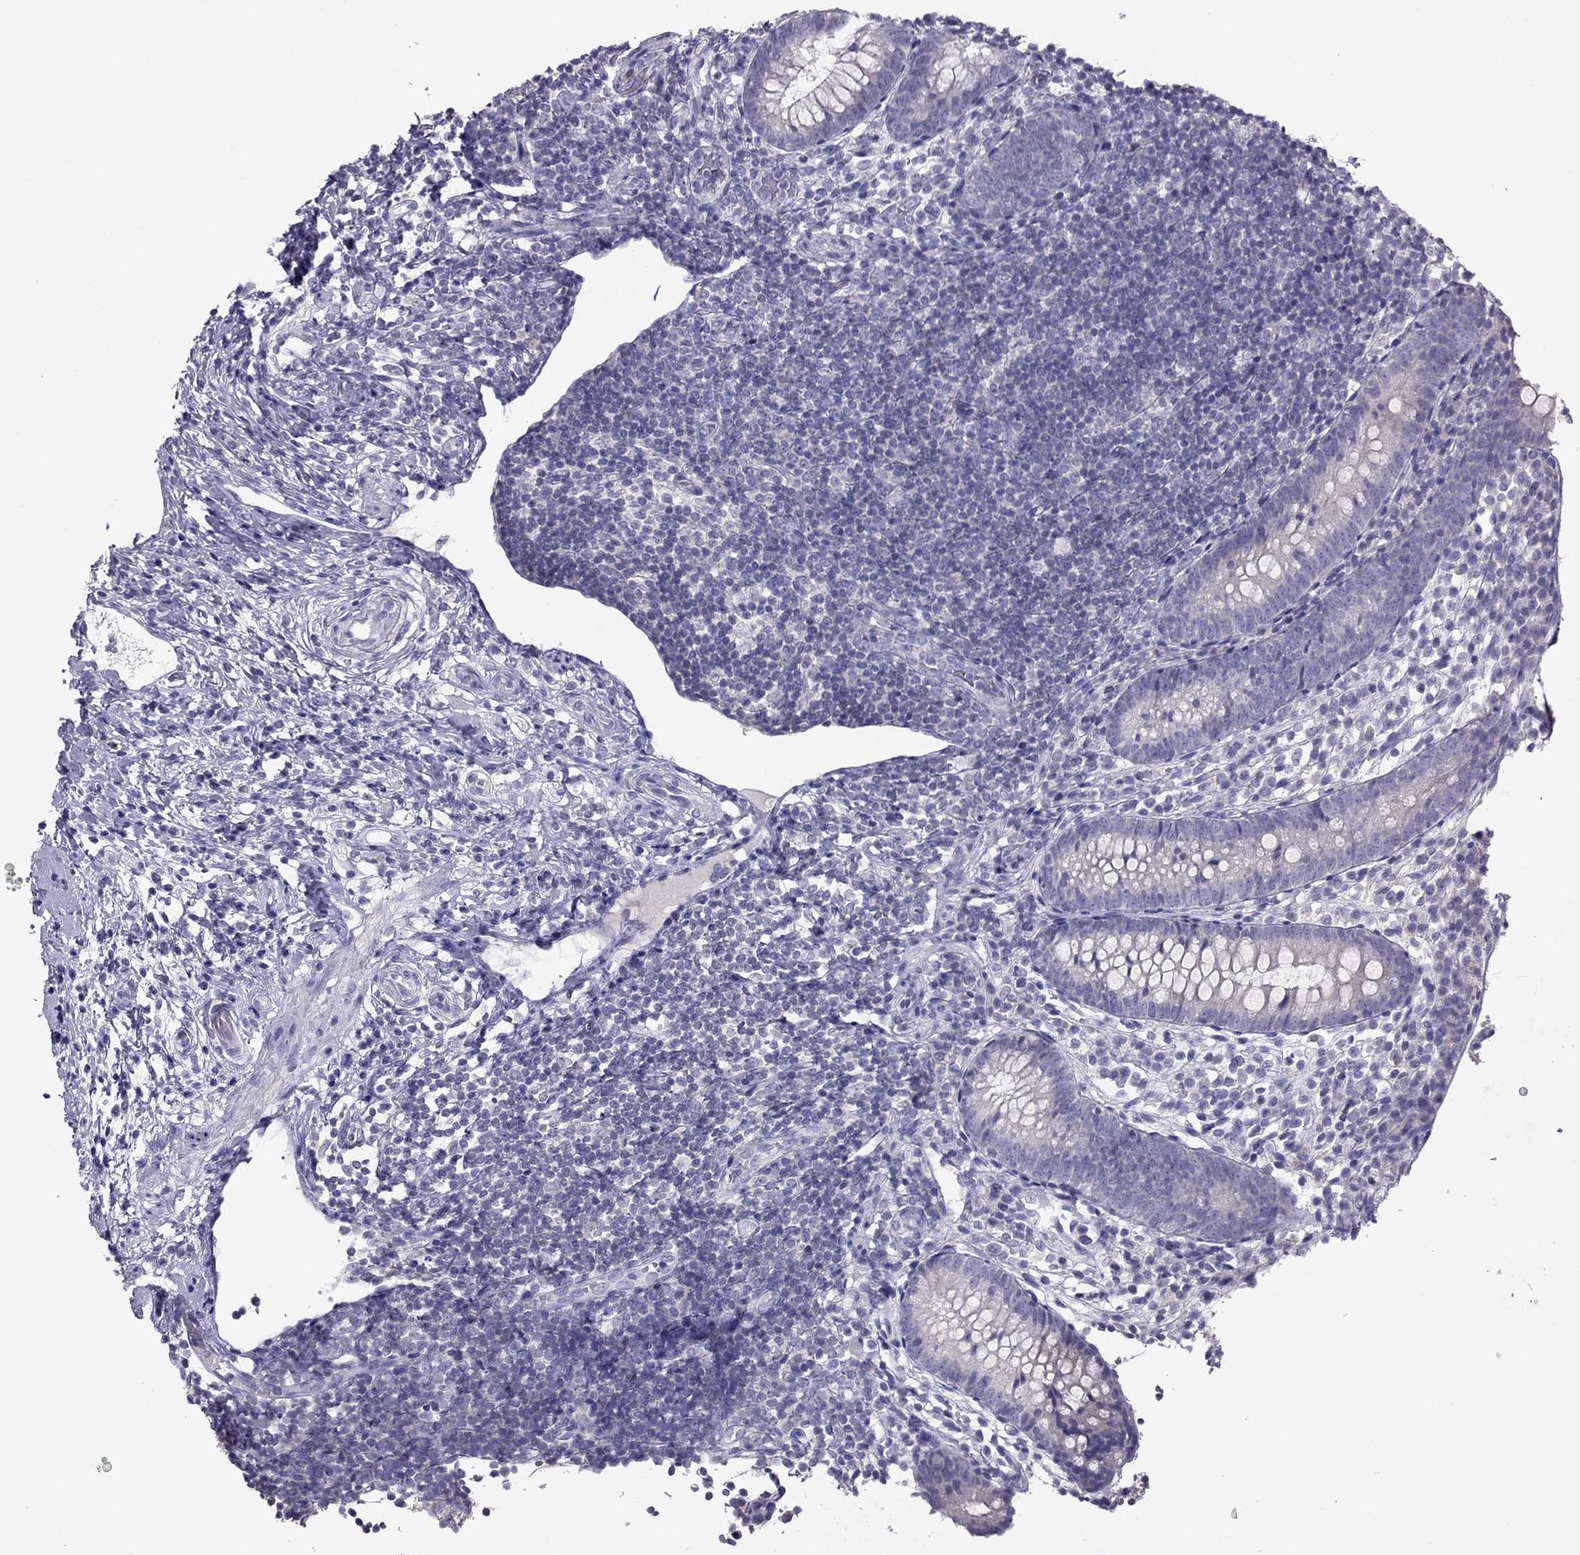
{"staining": {"intensity": "negative", "quantity": "none", "location": "none"}, "tissue": "appendix", "cell_type": "Glandular cells", "image_type": "normal", "snomed": [{"axis": "morphology", "description": "Normal tissue, NOS"}, {"axis": "topography", "description": "Appendix"}], "caption": "A high-resolution image shows immunohistochemistry (IHC) staining of normal appendix, which demonstrates no significant positivity in glandular cells.", "gene": "RGS8", "patient": {"sex": "female", "age": 40}}